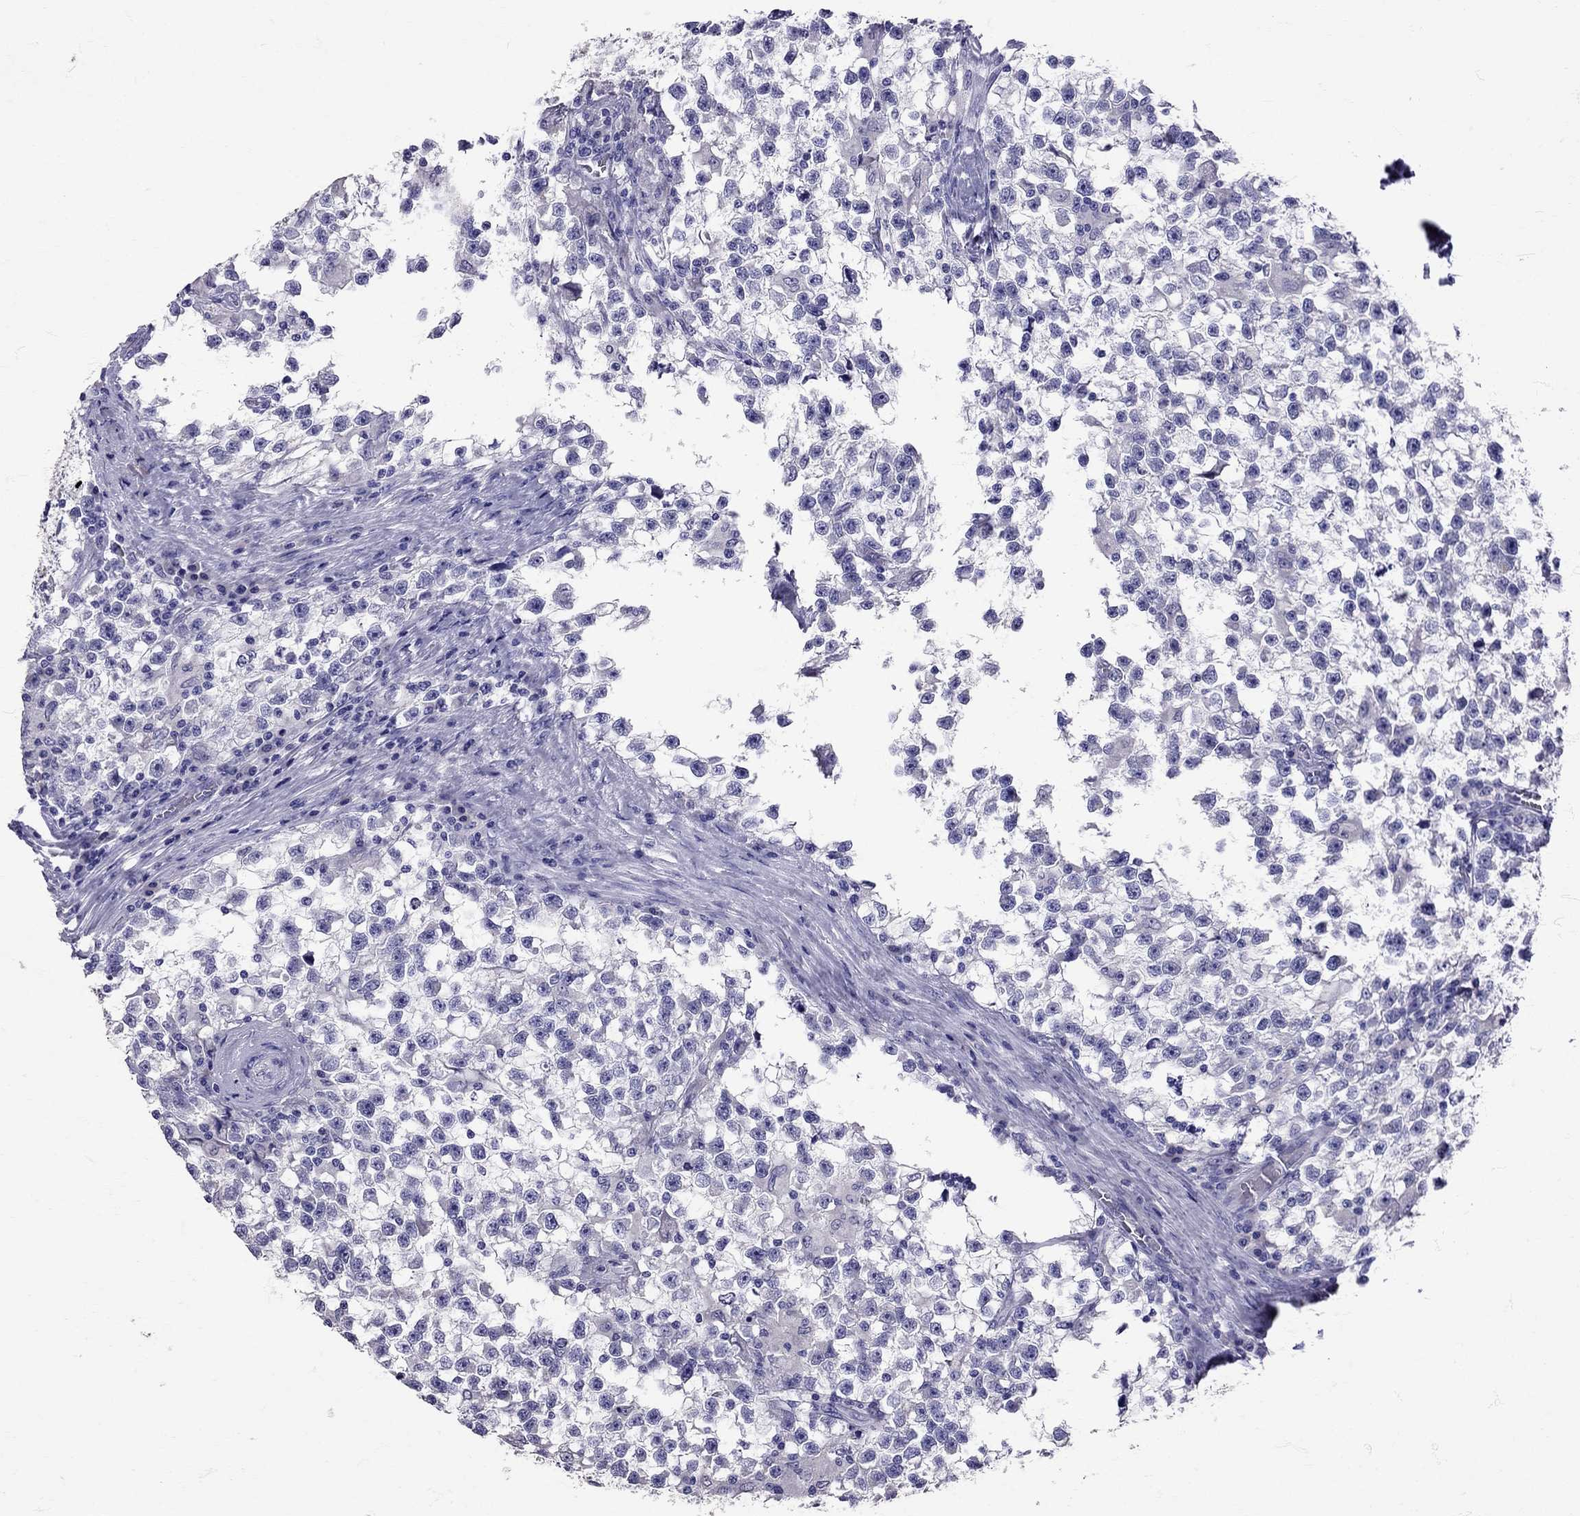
{"staining": {"intensity": "negative", "quantity": "none", "location": "none"}, "tissue": "testis cancer", "cell_type": "Tumor cells", "image_type": "cancer", "snomed": [{"axis": "morphology", "description": "Seminoma, NOS"}, {"axis": "topography", "description": "Testis"}], "caption": "High magnification brightfield microscopy of testis cancer (seminoma) stained with DAB (brown) and counterstained with hematoxylin (blue): tumor cells show no significant expression. (Brightfield microscopy of DAB immunohistochemistry (IHC) at high magnification).", "gene": "TBR1", "patient": {"sex": "male", "age": 31}}